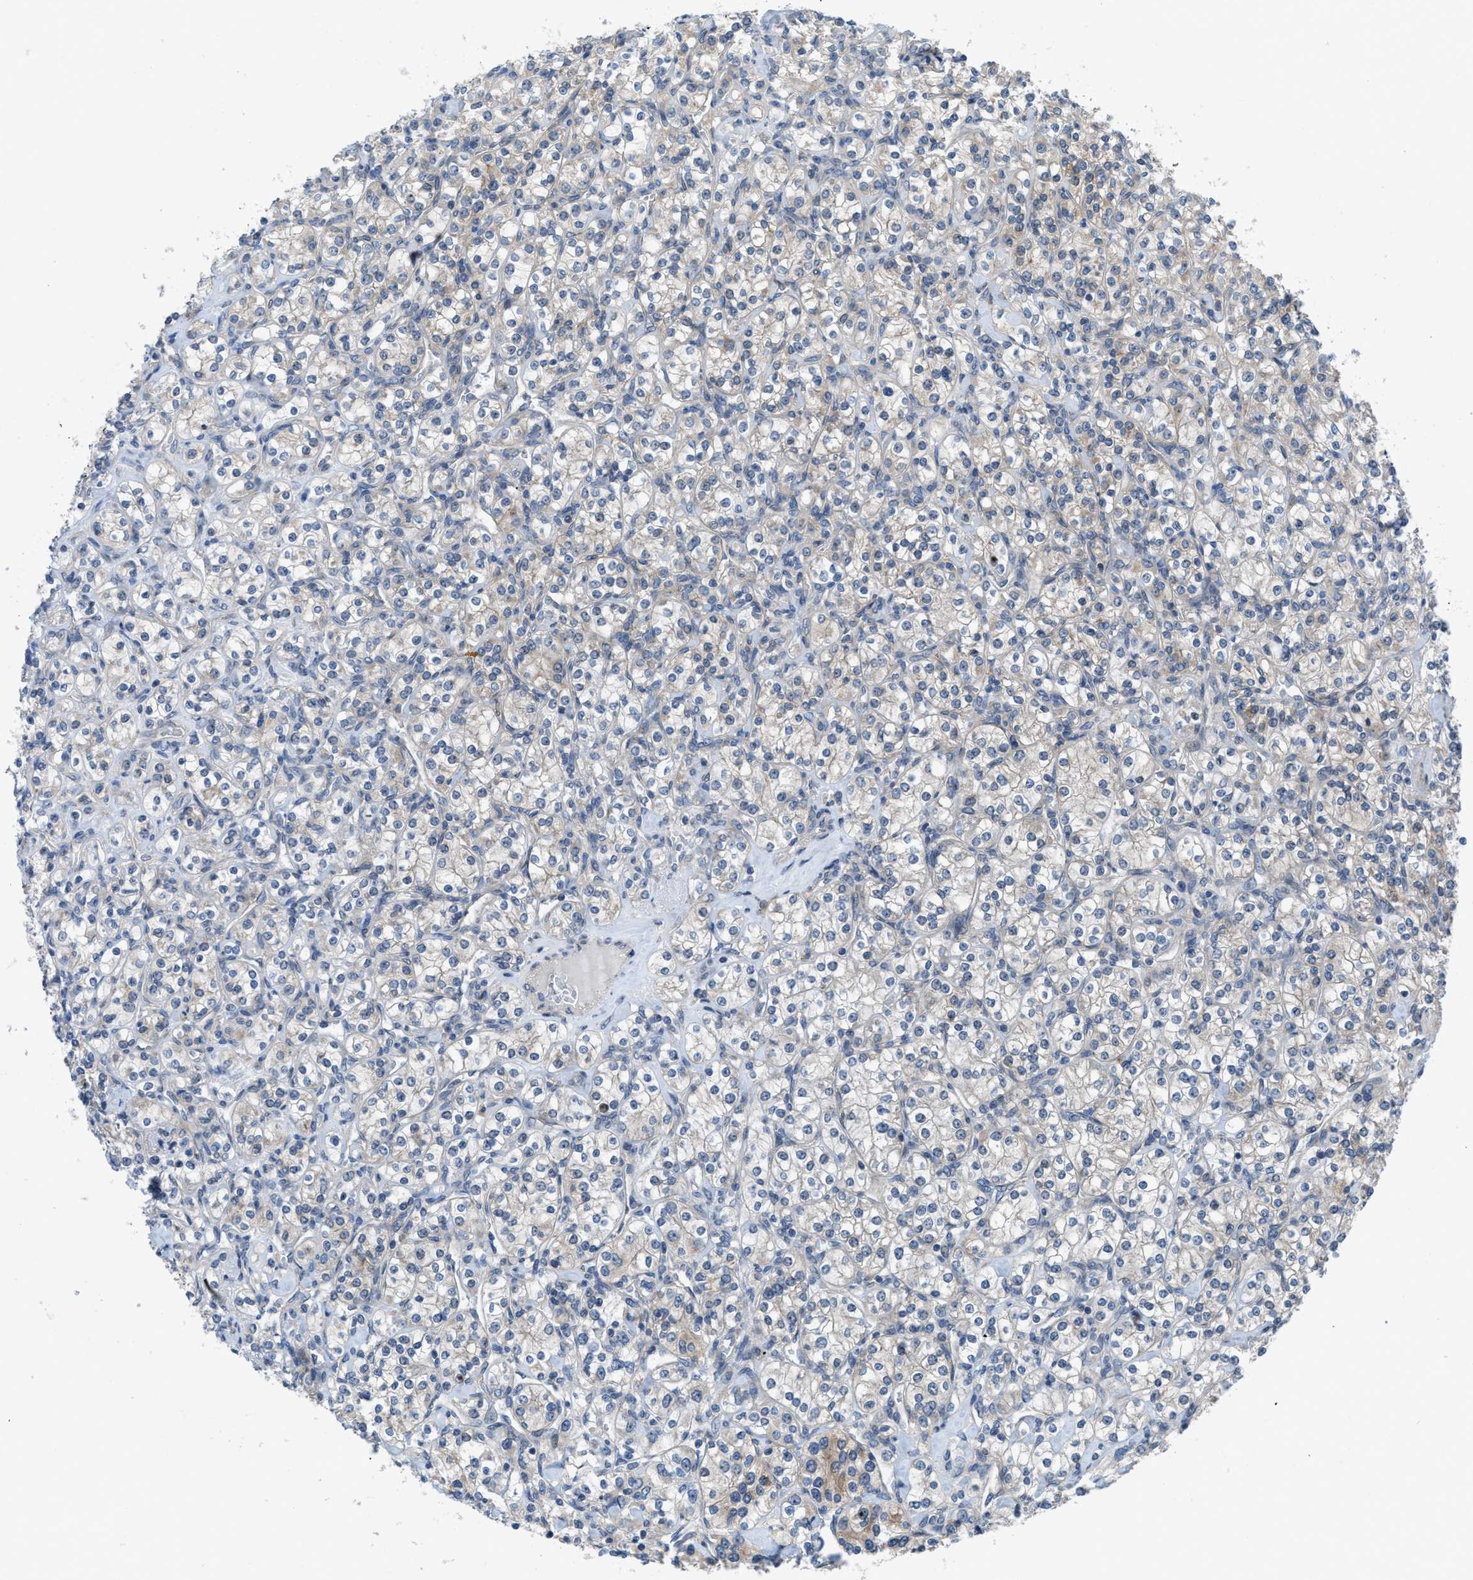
{"staining": {"intensity": "negative", "quantity": "none", "location": "none"}, "tissue": "renal cancer", "cell_type": "Tumor cells", "image_type": "cancer", "snomed": [{"axis": "morphology", "description": "Adenocarcinoma, NOS"}, {"axis": "topography", "description": "Kidney"}], "caption": "Image shows no protein staining in tumor cells of adenocarcinoma (renal) tissue.", "gene": "MYO18A", "patient": {"sex": "male", "age": 77}}